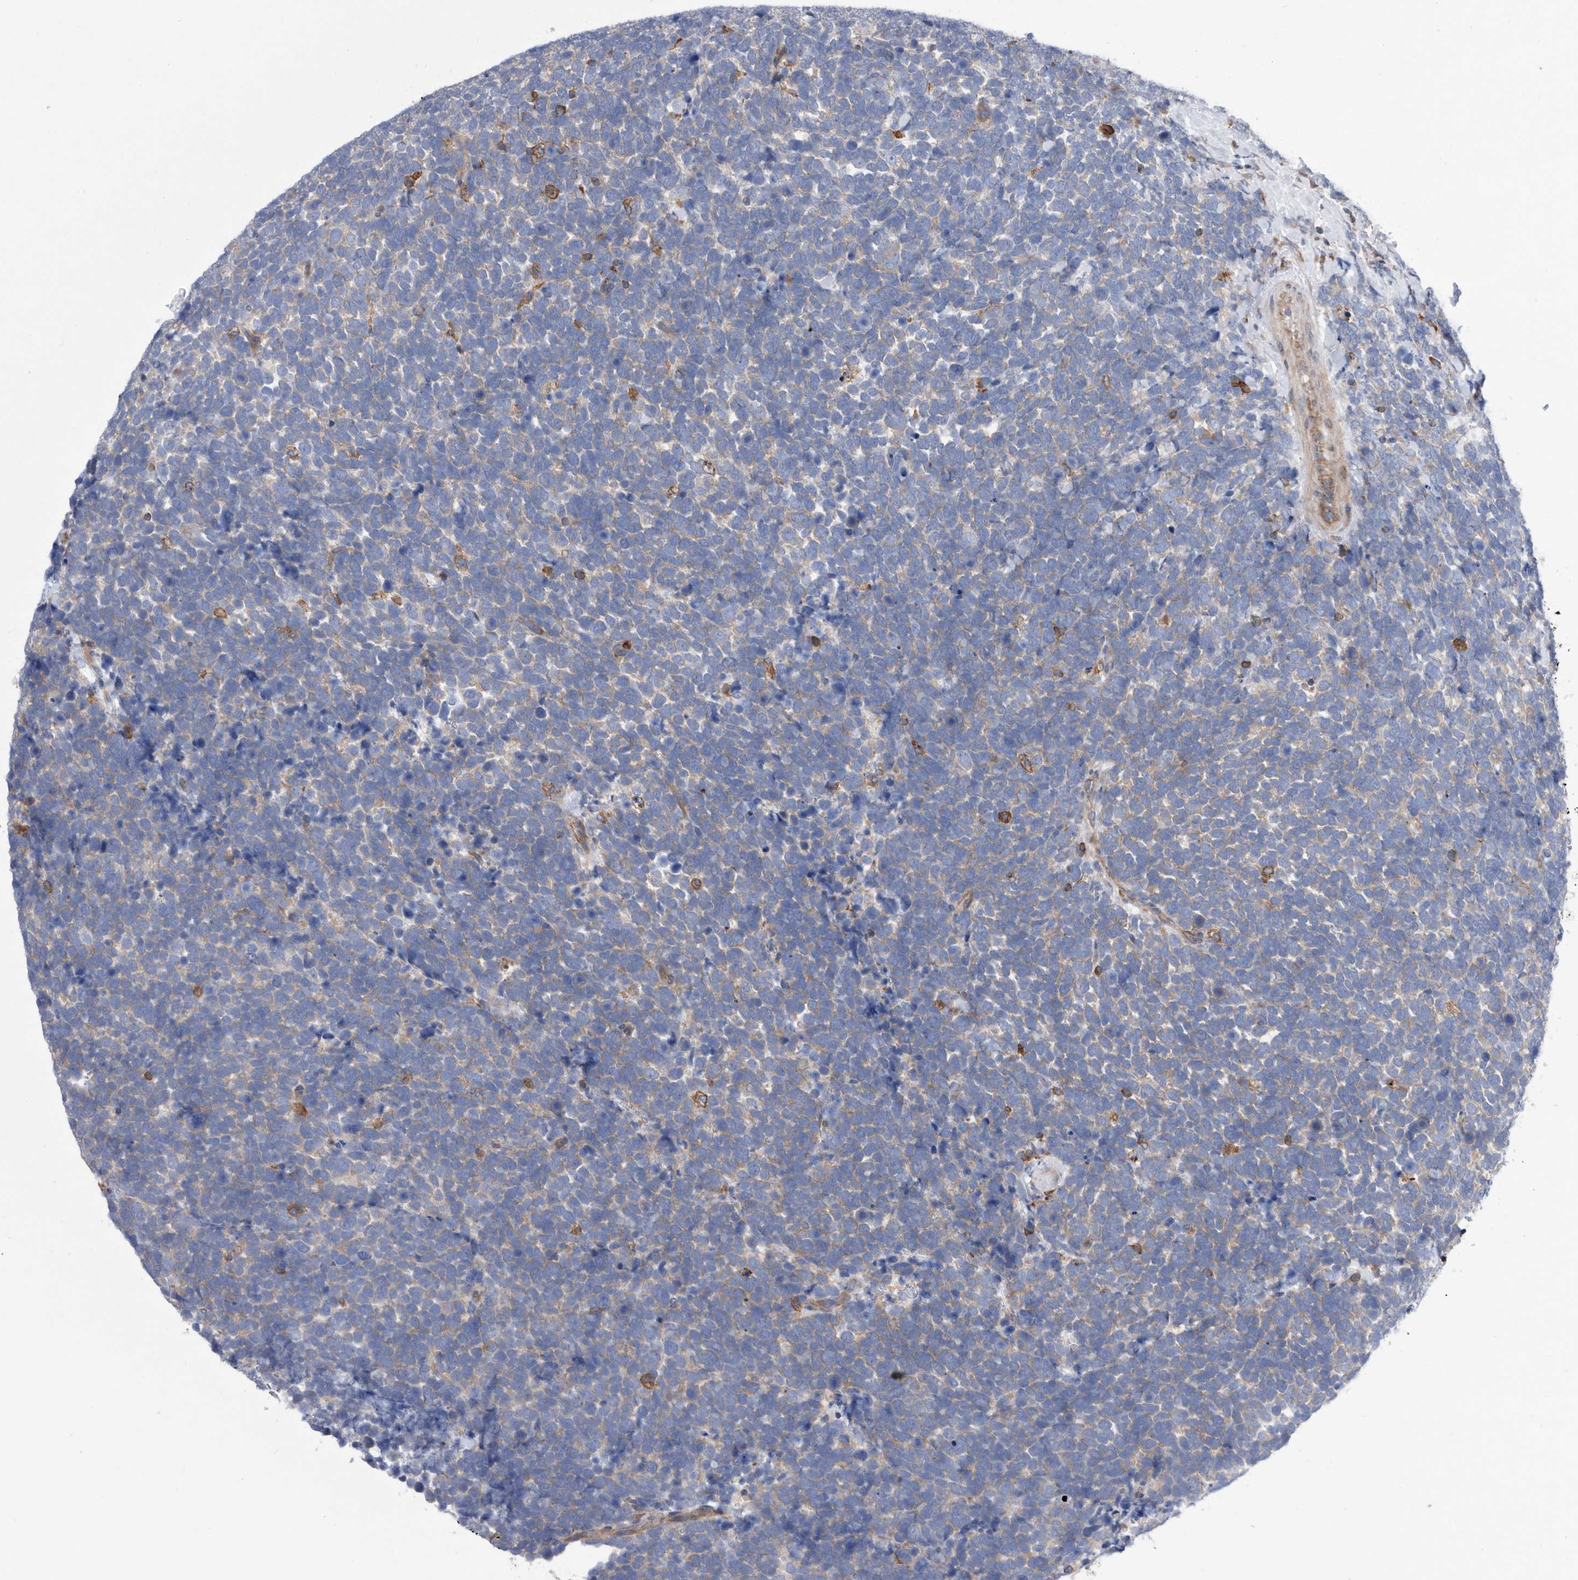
{"staining": {"intensity": "negative", "quantity": "none", "location": "none"}, "tissue": "urothelial cancer", "cell_type": "Tumor cells", "image_type": "cancer", "snomed": [{"axis": "morphology", "description": "Urothelial carcinoma, High grade"}, {"axis": "topography", "description": "Urinary bladder"}], "caption": "Tumor cells are negative for protein expression in human urothelial cancer.", "gene": "SMG7", "patient": {"sex": "female", "age": 82}}